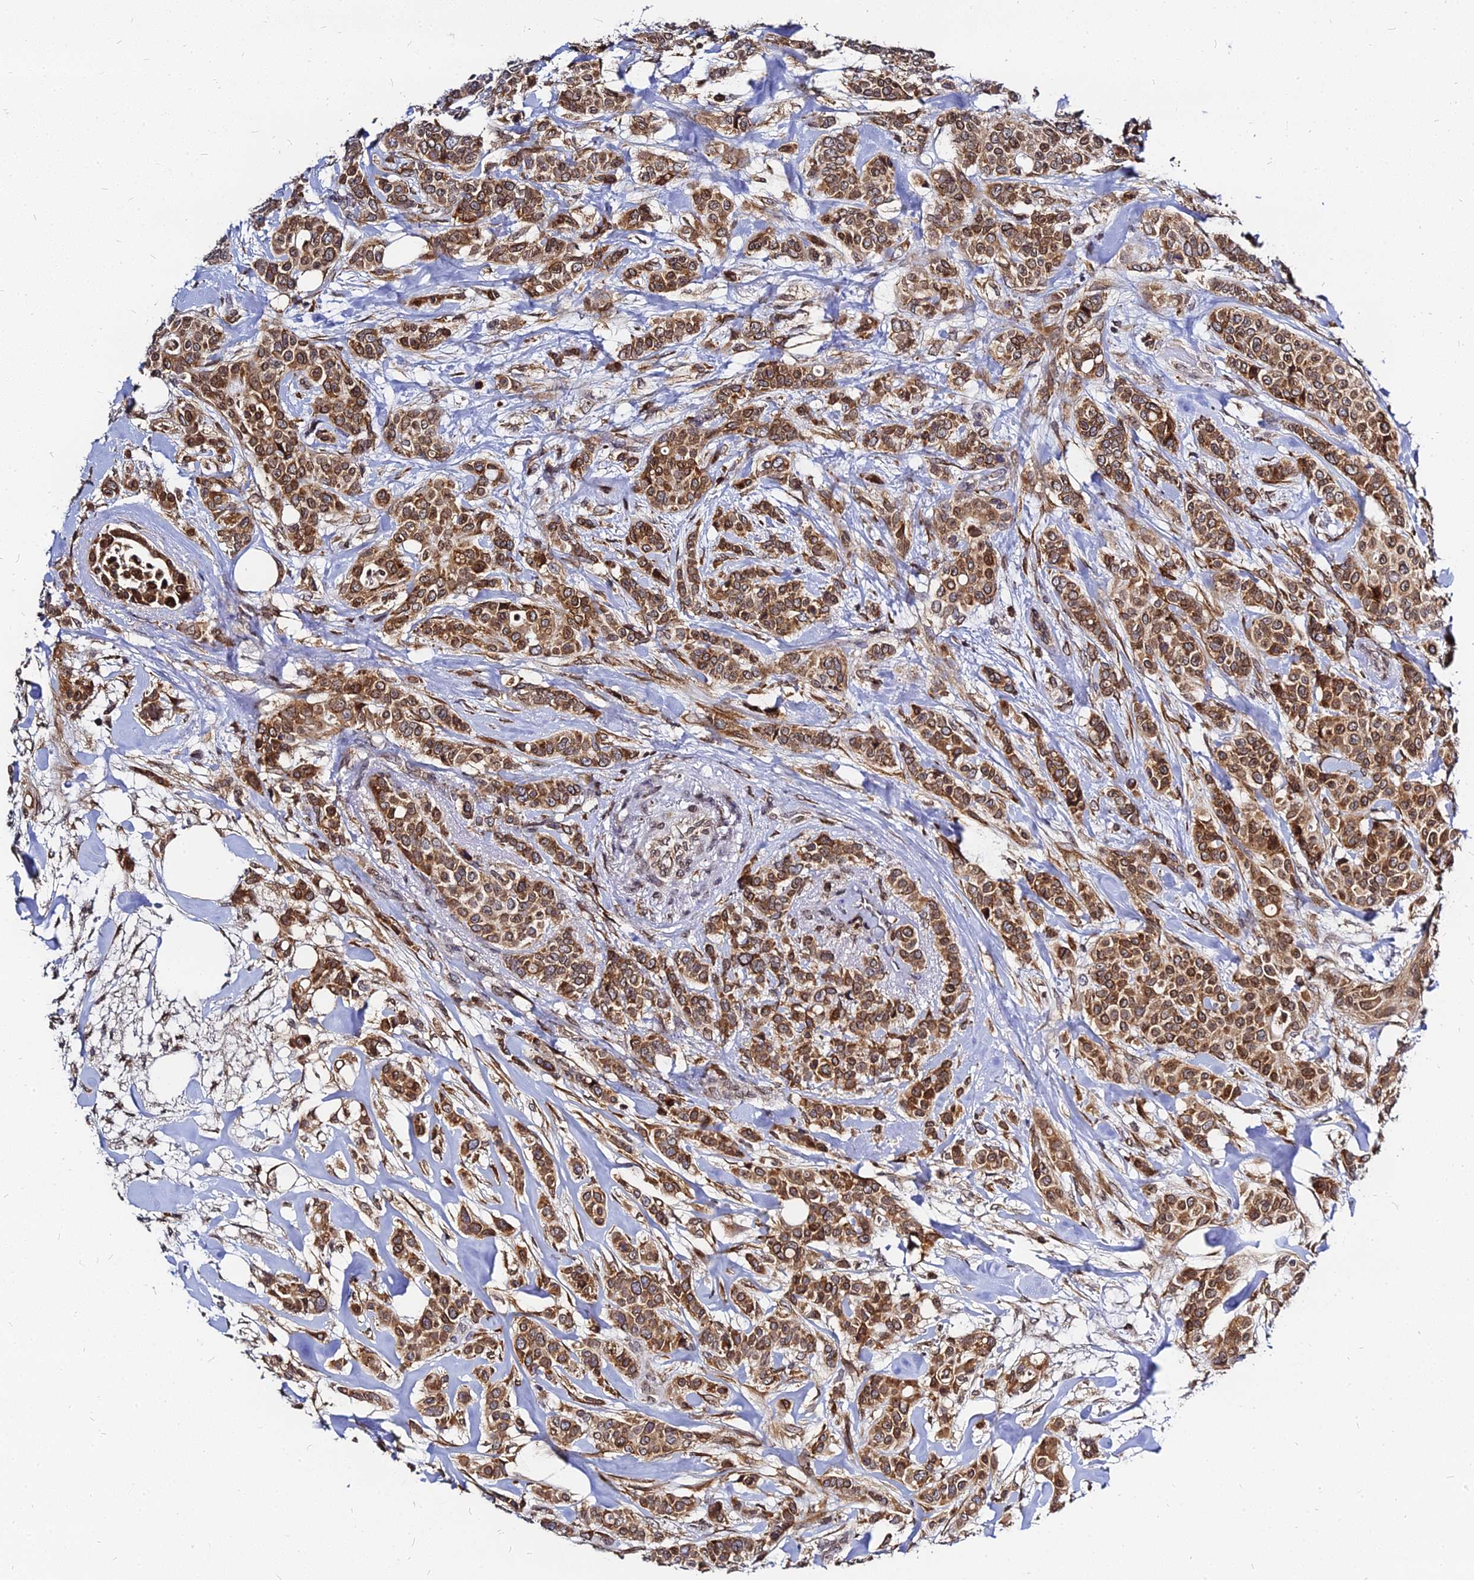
{"staining": {"intensity": "strong", "quantity": ">75%", "location": "cytoplasmic/membranous,nuclear"}, "tissue": "breast cancer", "cell_type": "Tumor cells", "image_type": "cancer", "snomed": [{"axis": "morphology", "description": "Lobular carcinoma"}, {"axis": "topography", "description": "Breast"}], "caption": "Human breast cancer stained with a protein marker exhibits strong staining in tumor cells.", "gene": "RNF121", "patient": {"sex": "female", "age": 51}}